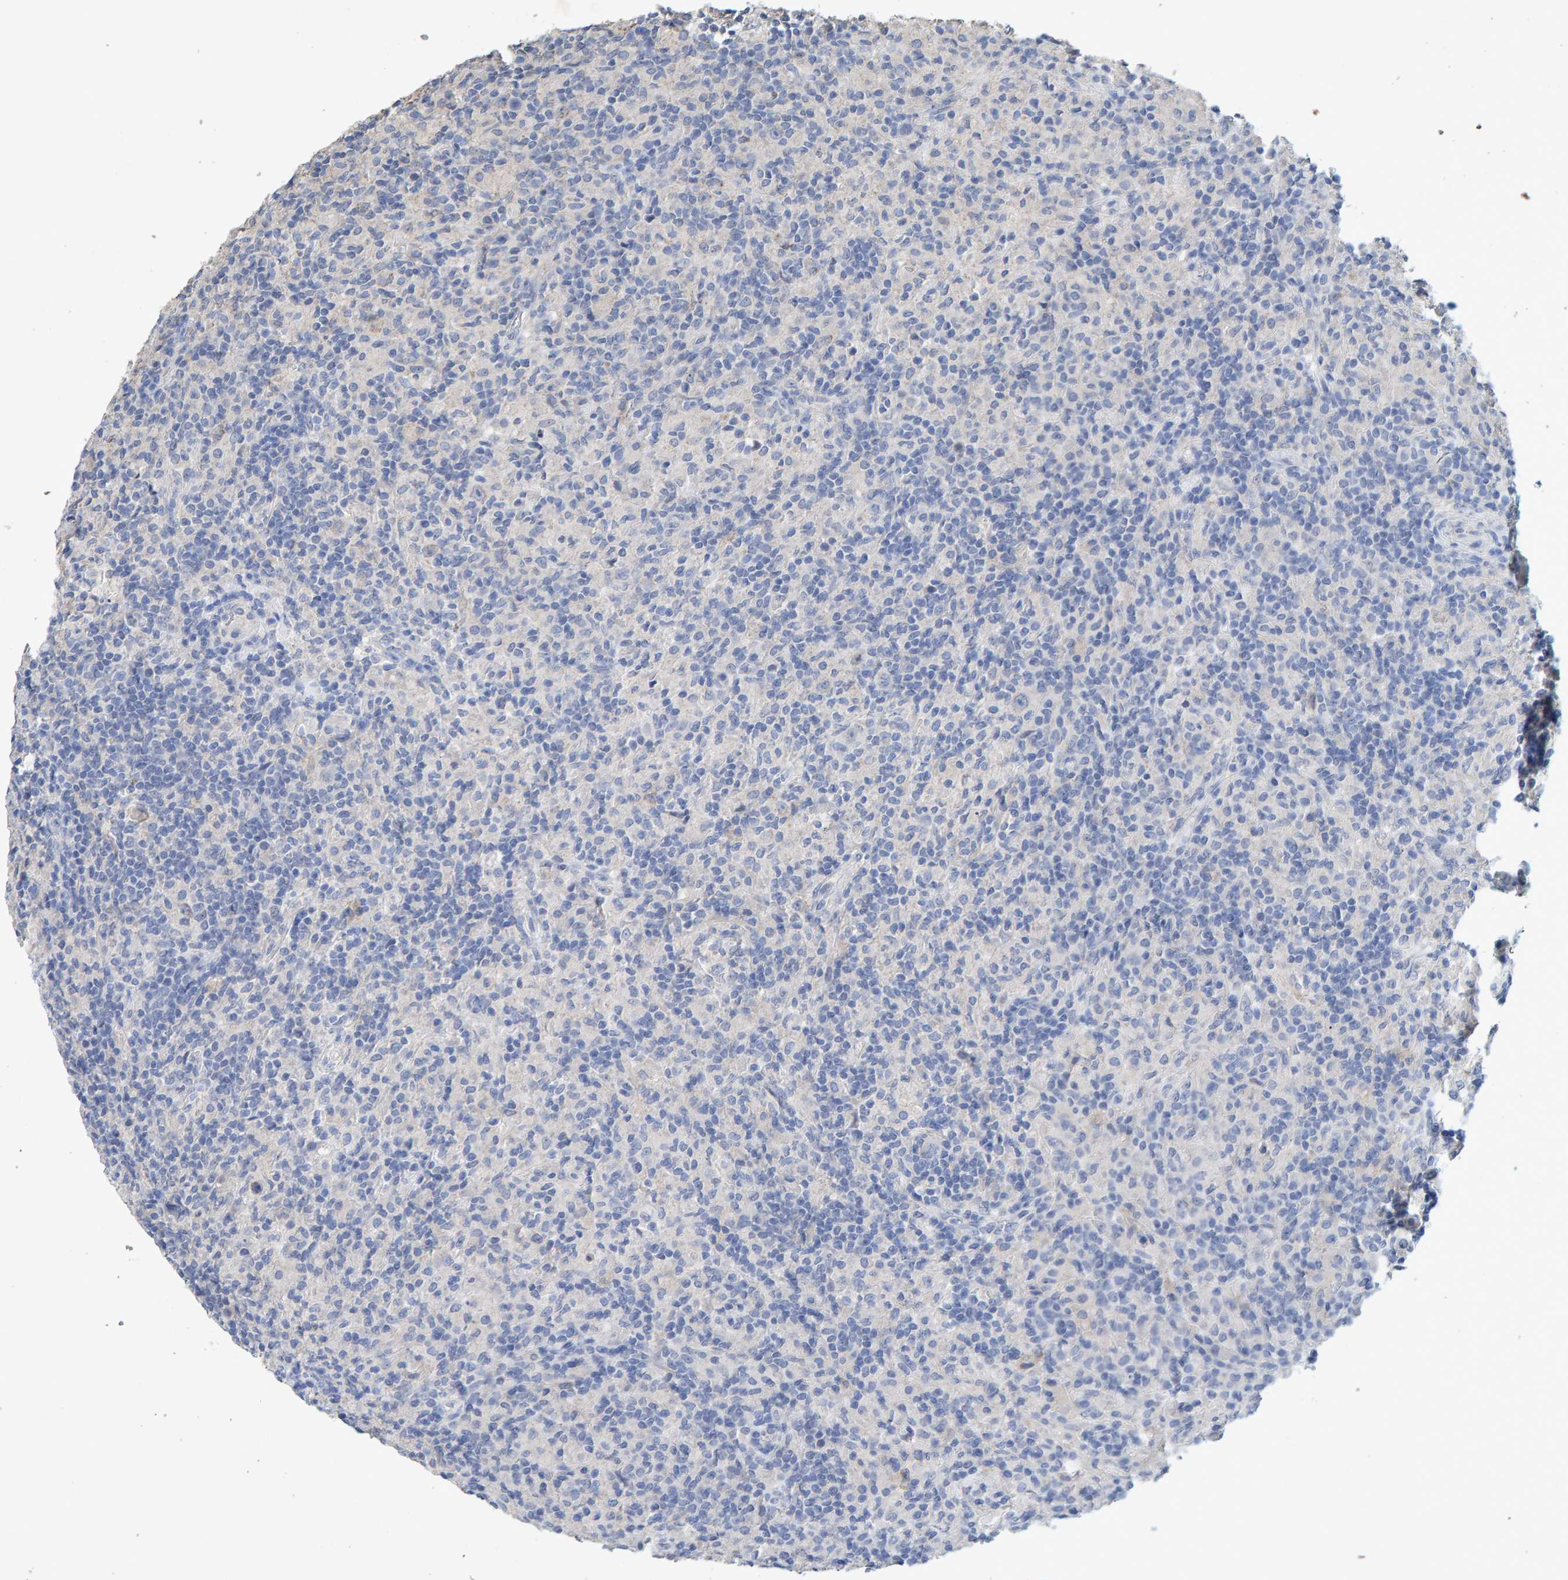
{"staining": {"intensity": "negative", "quantity": "none", "location": "none"}, "tissue": "lymphoma", "cell_type": "Tumor cells", "image_type": "cancer", "snomed": [{"axis": "morphology", "description": "Hodgkin's disease, NOS"}, {"axis": "topography", "description": "Lymph node"}], "caption": "An image of Hodgkin's disease stained for a protein exhibits no brown staining in tumor cells.", "gene": "CTH", "patient": {"sex": "male", "age": 70}}